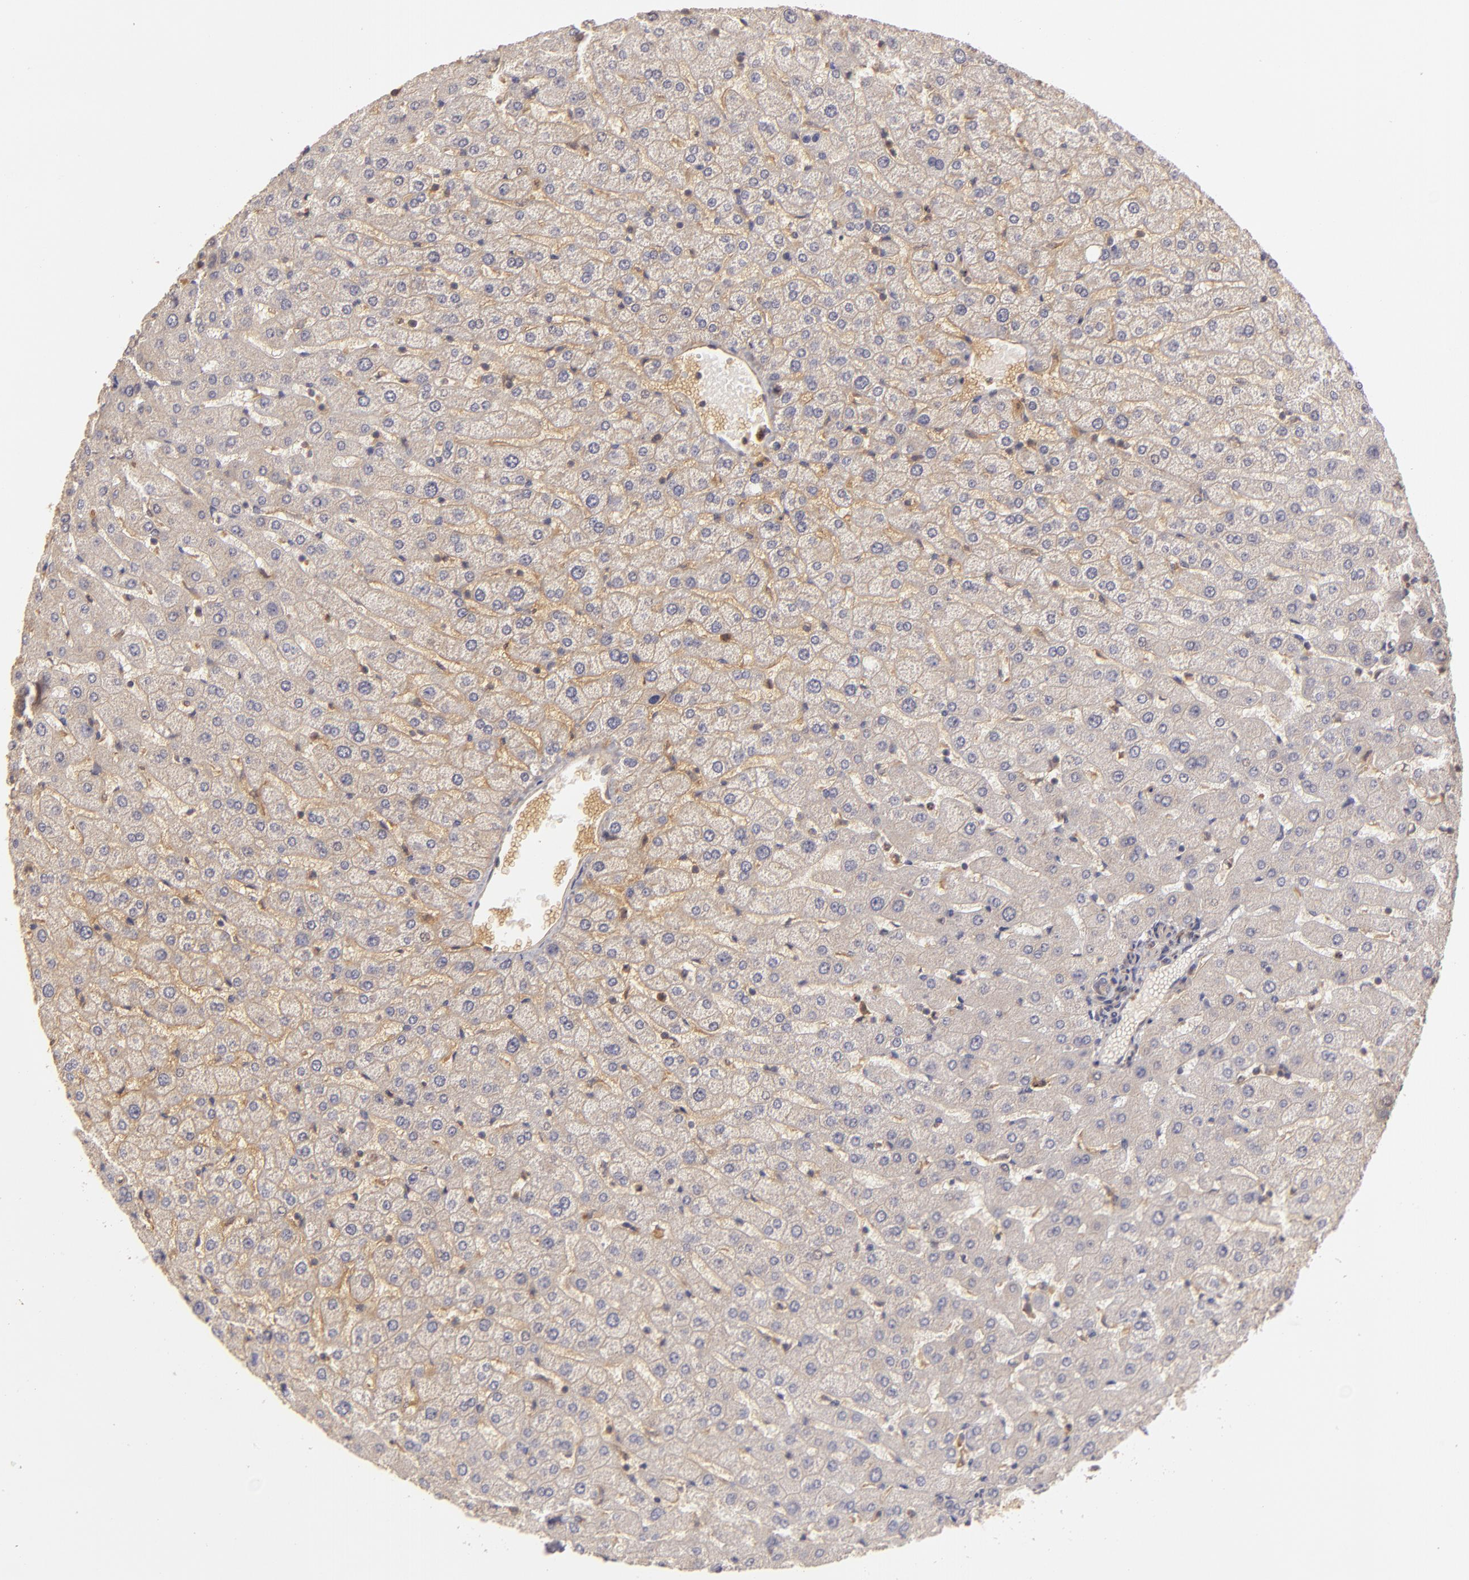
{"staining": {"intensity": "weak", "quantity": ">75%", "location": "cytoplasmic/membranous"}, "tissue": "liver", "cell_type": "Cholangiocytes", "image_type": "normal", "snomed": [{"axis": "morphology", "description": "Normal tissue, NOS"}, {"axis": "morphology", "description": "Fibrosis, NOS"}, {"axis": "topography", "description": "Liver"}], "caption": "Immunohistochemistry of unremarkable human liver exhibits low levels of weak cytoplasmic/membranous positivity in about >75% of cholangiocytes. Immunohistochemistry (ihc) stains the protein in brown and the nuclei are stained blue.", "gene": "PRKCD", "patient": {"sex": "female", "age": 29}}